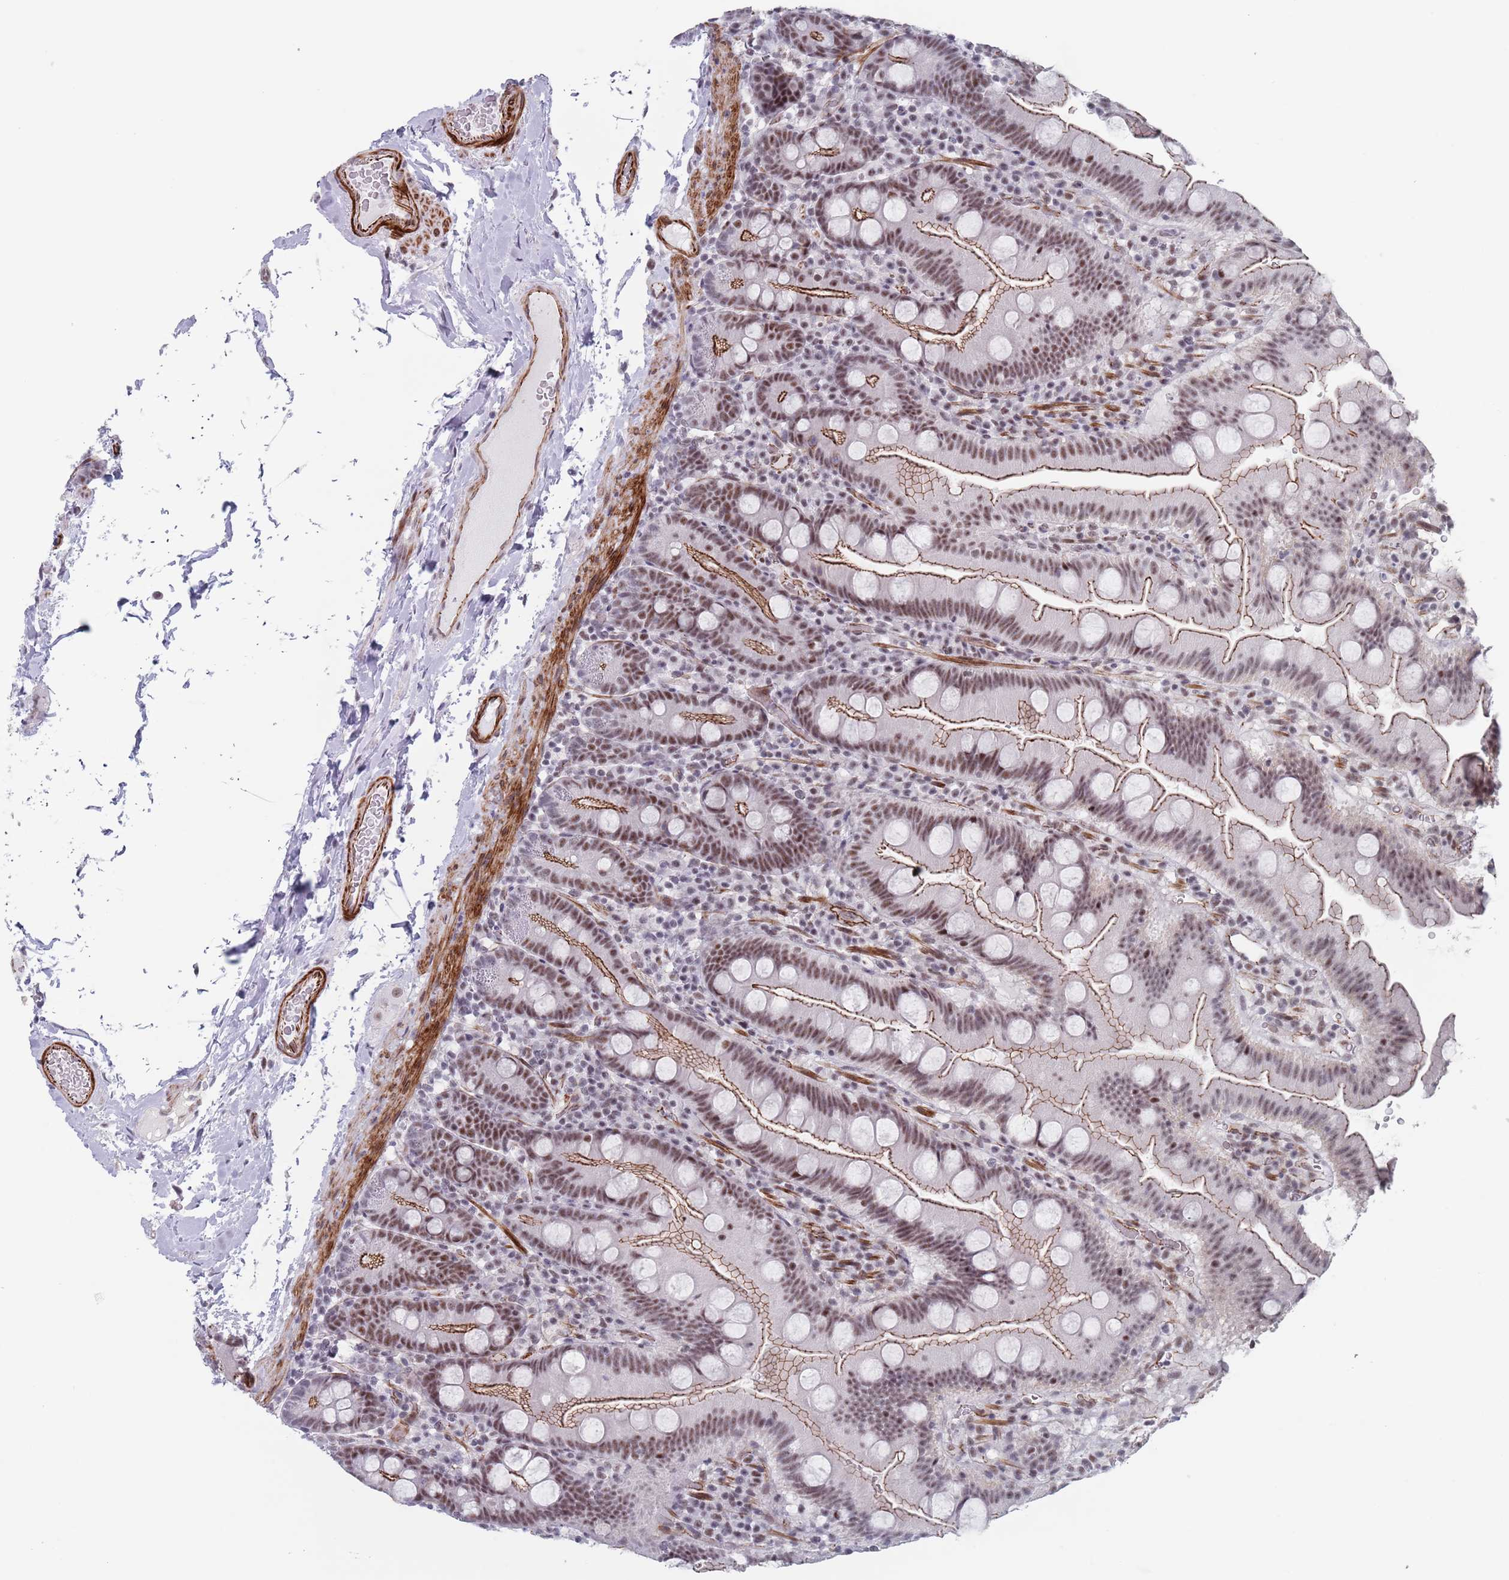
{"staining": {"intensity": "moderate", "quantity": "25%-75%", "location": "cytoplasmic/membranous,nuclear"}, "tissue": "small intestine", "cell_type": "Glandular cells", "image_type": "normal", "snomed": [{"axis": "morphology", "description": "Normal tissue, NOS"}, {"axis": "topography", "description": "Small intestine"}], "caption": "This is a histology image of immunohistochemistry staining of normal small intestine, which shows moderate positivity in the cytoplasmic/membranous,nuclear of glandular cells.", "gene": "OR5A2", "patient": {"sex": "female", "age": 68}}